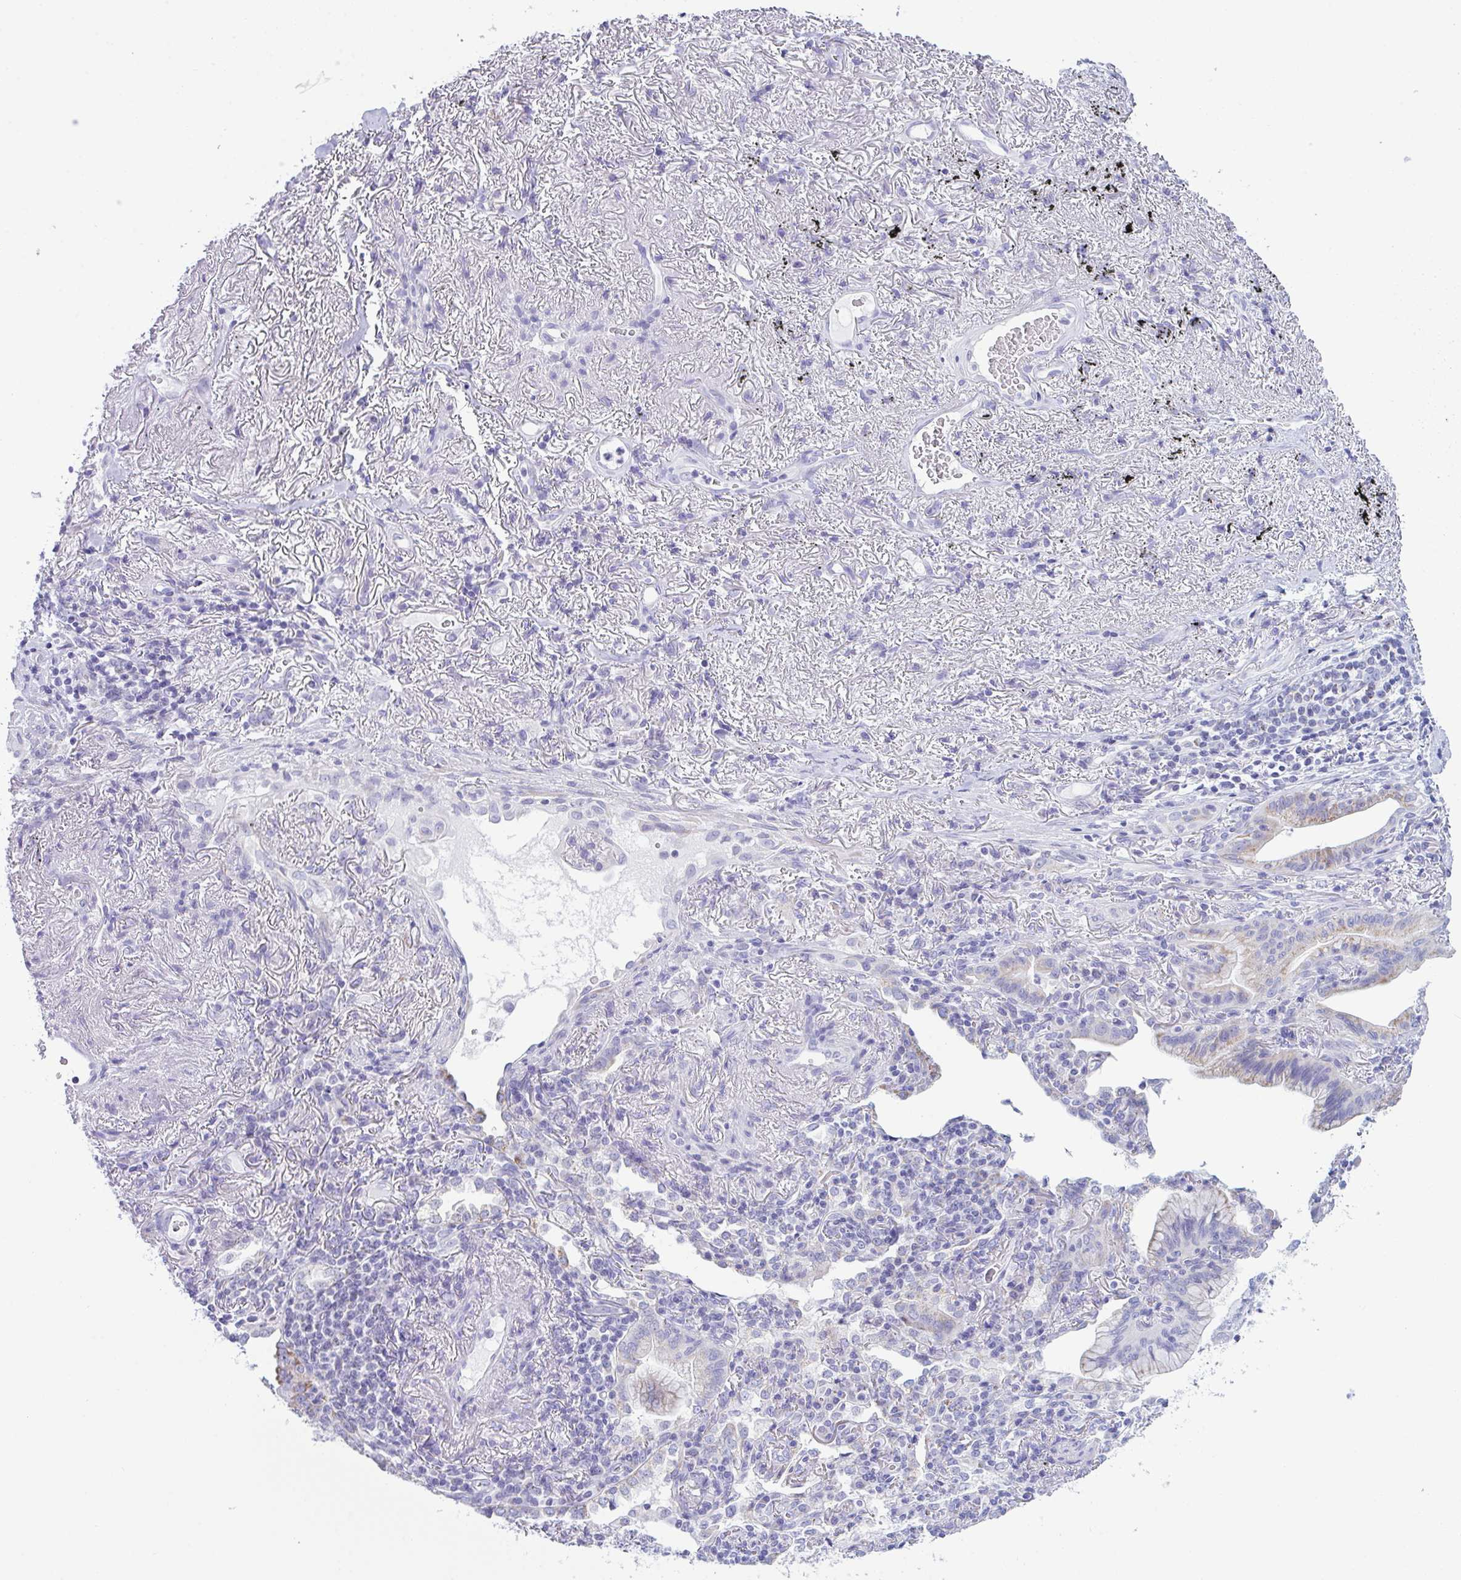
{"staining": {"intensity": "weak", "quantity": "25%-75%", "location": "cytoplasmic/membranous"}, "tissue": "lung cancer", "cell_type": "Tumor cells", "image_type": "cancer", "snomed": [{"axis": "morphology", "description": "Adenocarcinoma, NOS"}, {"axis": "topography", "description": "Lung"}], "caption": "Immunohistochemical staining of human adenocarcinoma (lung) demonstrates weak cytoplasmic/membranous protein positivity in approximately 25%-75% of tumor cells. The staining is performed using DAB (3,3'-diaminobenzidine) brown chromogen to label protein expression. The nuclei are counter-stained blue using hematoxylin.", "gene": "BBS1", "patient": {"sex": "male", "age": 77}}